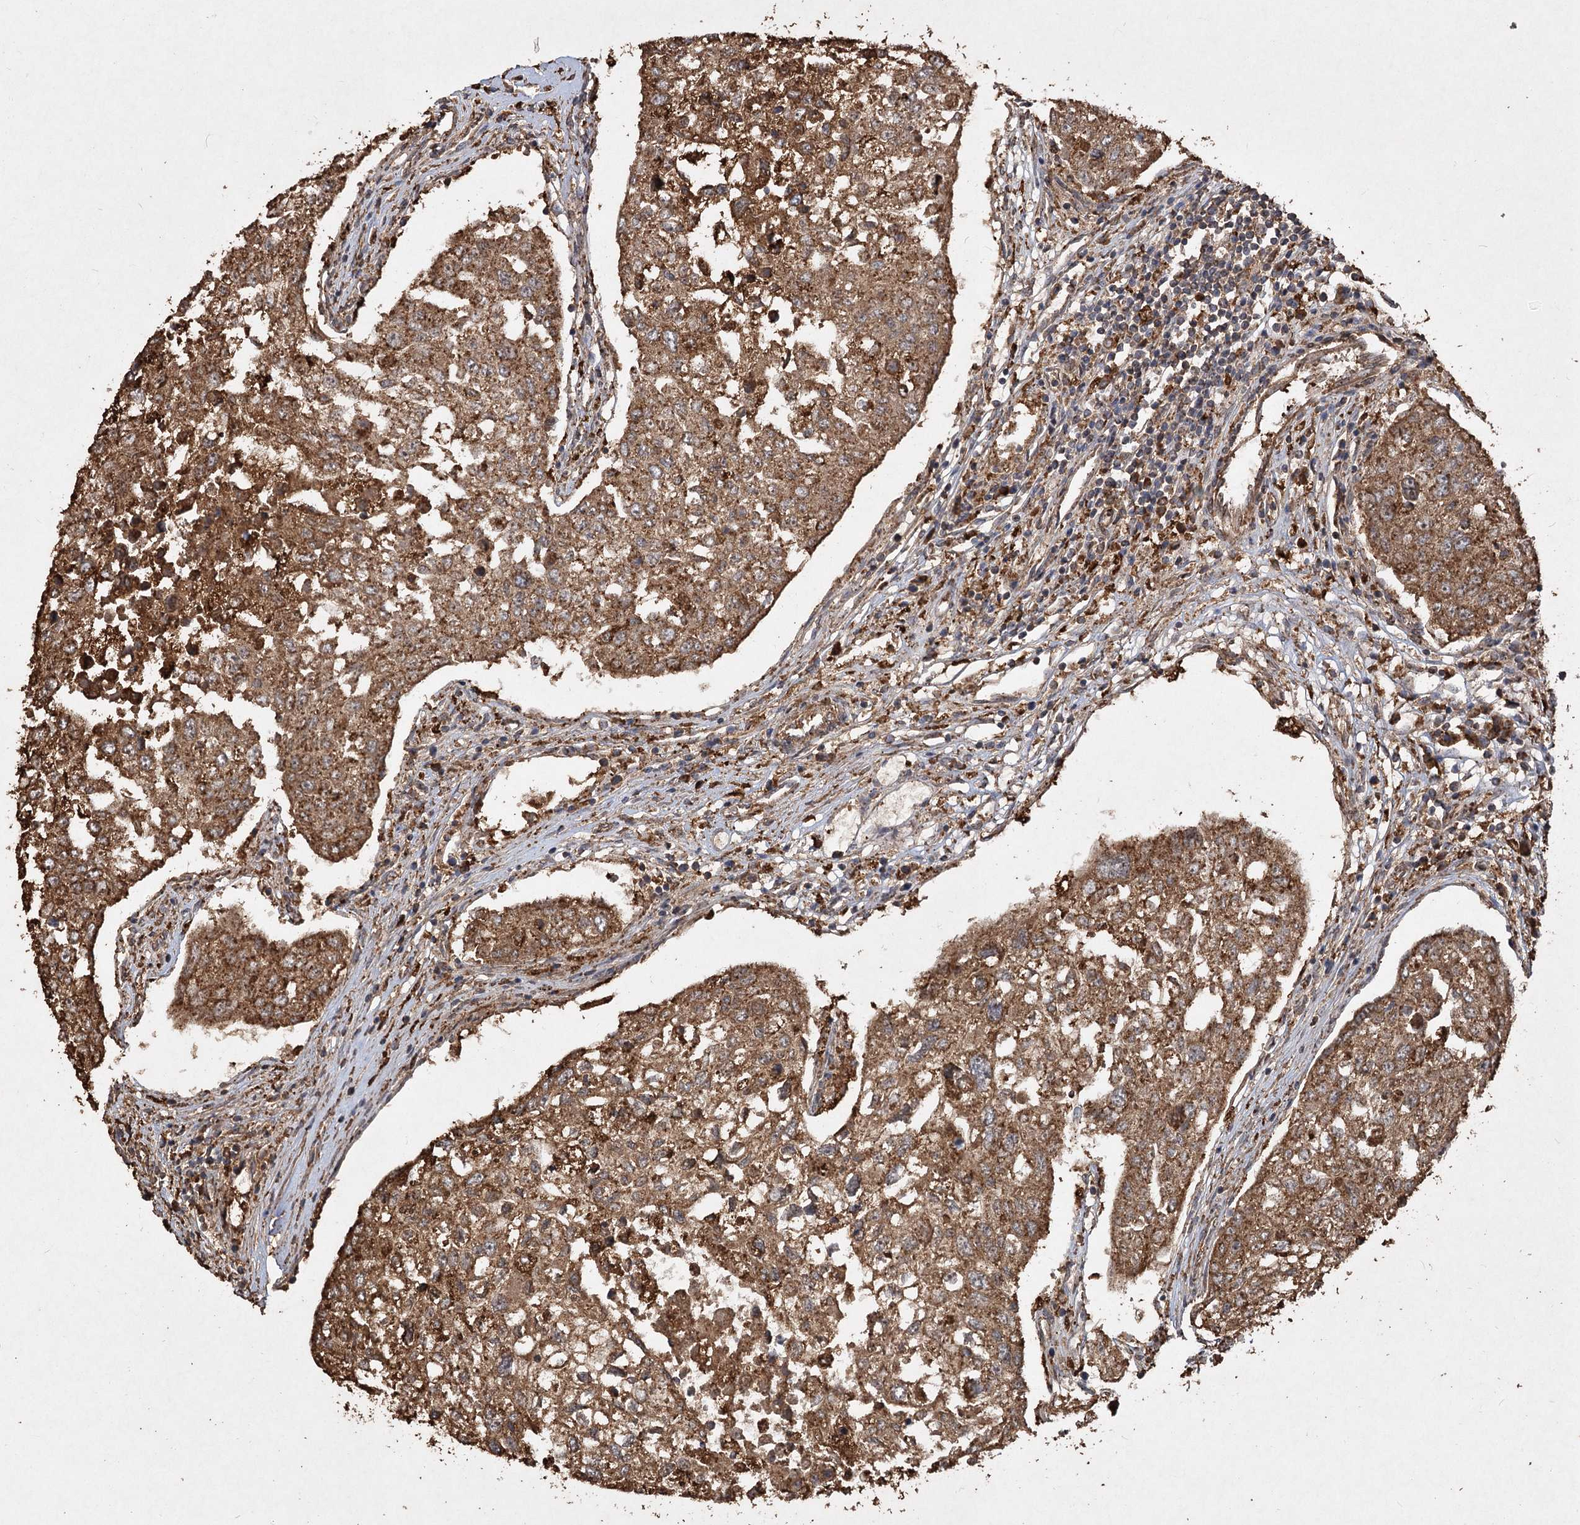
{"staining": {"intensity": "moderate", "quantity": ">75%", "location": "cytoplasmic/membranous"}, "tissue": "urothelial cancer", "cell_type": "Tumor cells", "image_type": "cancer", "snomed": [{"axis": "morphology", "description": "Urothelial carcinoma, High grade"}, {"axis": "topography", "description": "Lymph node"}, {"axis": "topography", "description": "Urinary bladder"}], "caption": "Moderate cytoplasmic/membranous protein staining is identified in about >75% of tumor cells in high-grade urothelial carcinoma.", "gene": "PIK3C2A", "patient": {"sex": "male", "age": 51}}